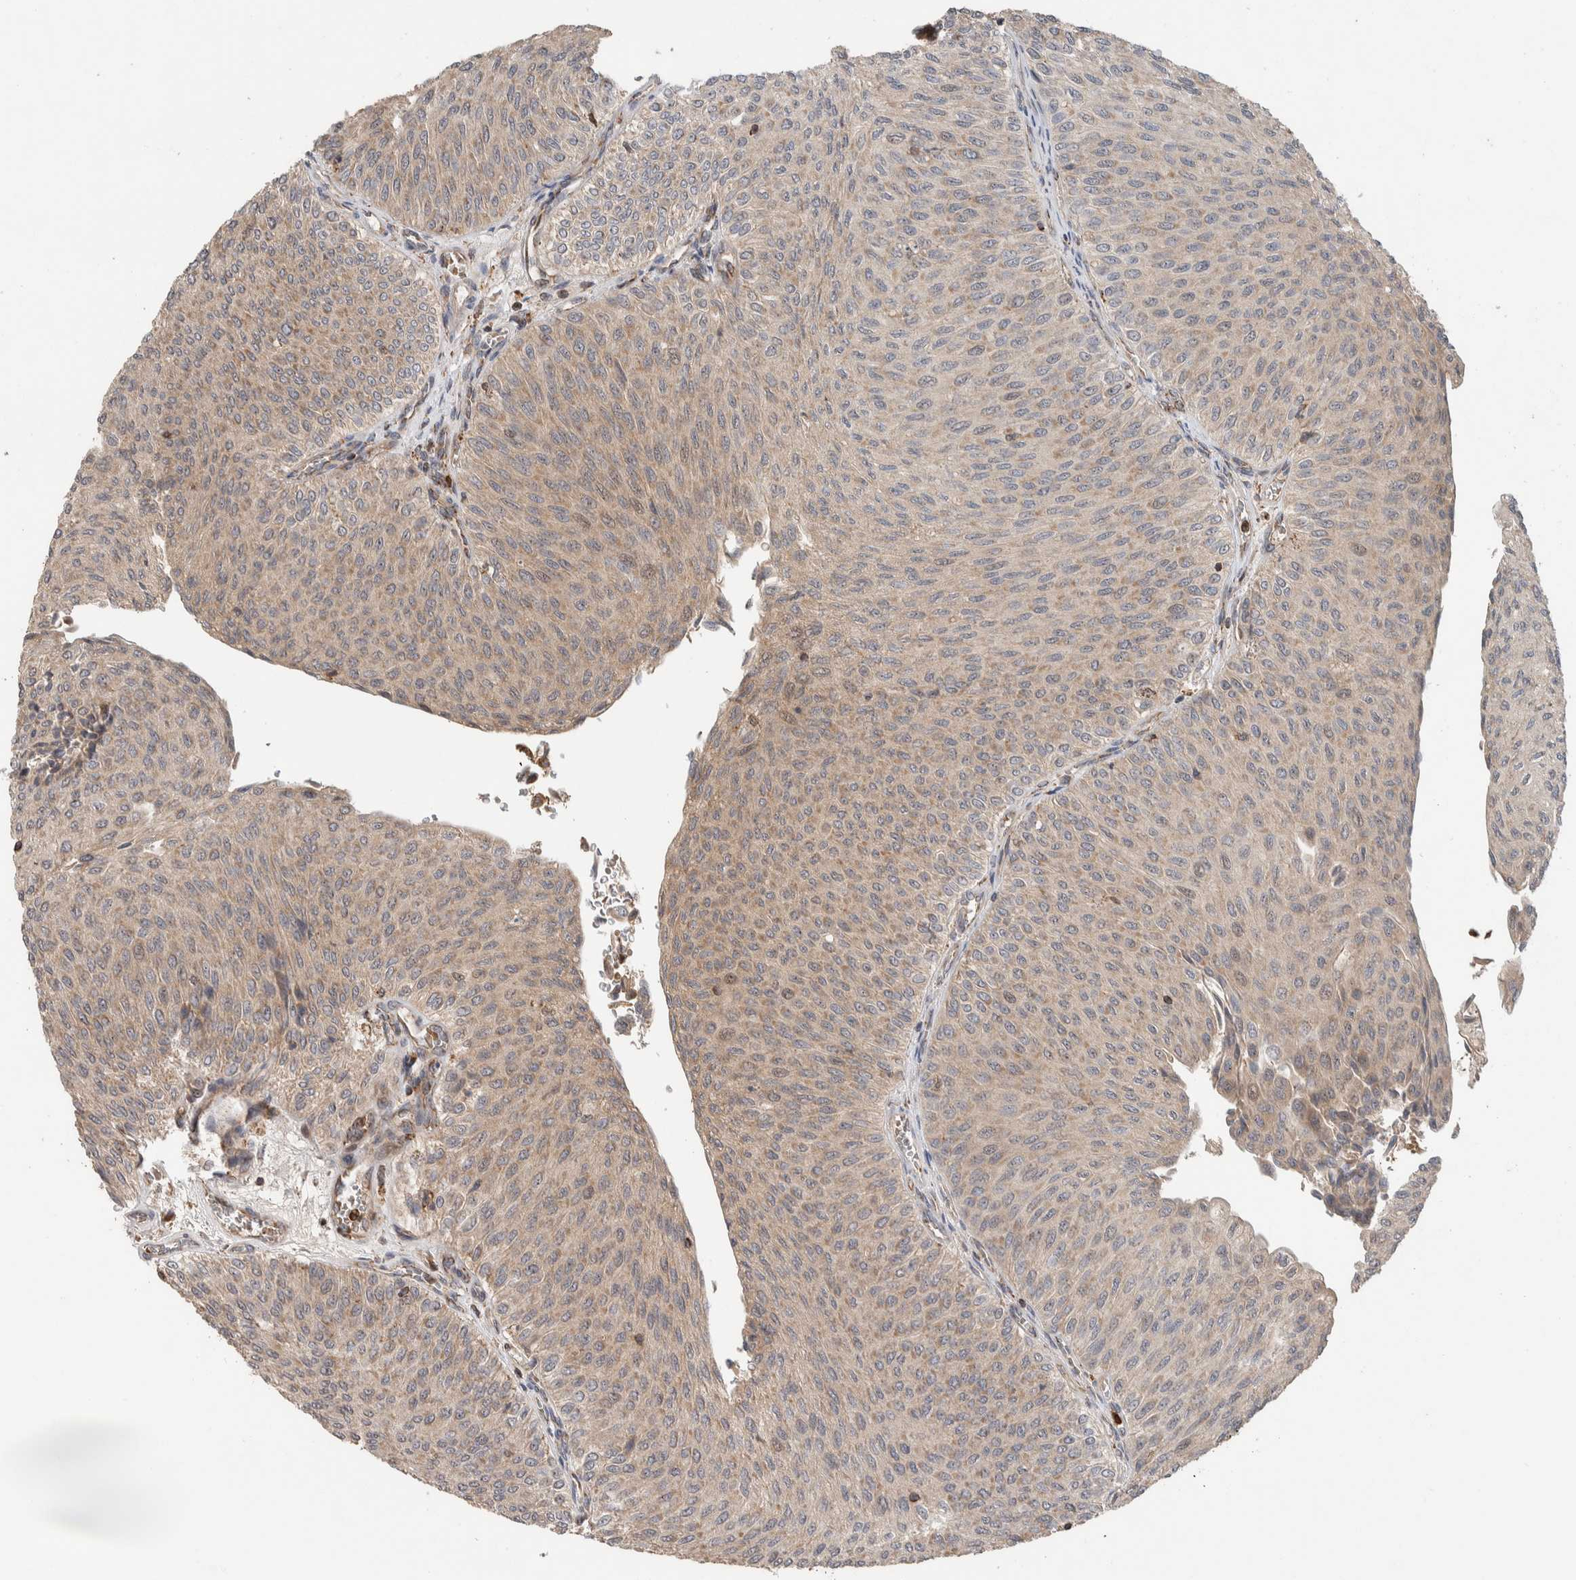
{"staining": {"intensity": "weak", "quantity": ">75%", "location": "cytoplasmic/membranous"}, "tissue": "urothelial cancer", "cell_type": "Tumor cells", "image_type": "cancer", "snomed": [{"axis": "morphology", "description": "Urothelial carcinoma, Low grade"}, {"axis": "topography", "description": "Urinary bladder"}], "caption": "Protein expression analysis of human urothelial cancer reveals weak cytoplasmic/membranous staining in about >75% of tumor cells.", "gene": "VPS53", "patient": {"sex": "male", "age": 78}}